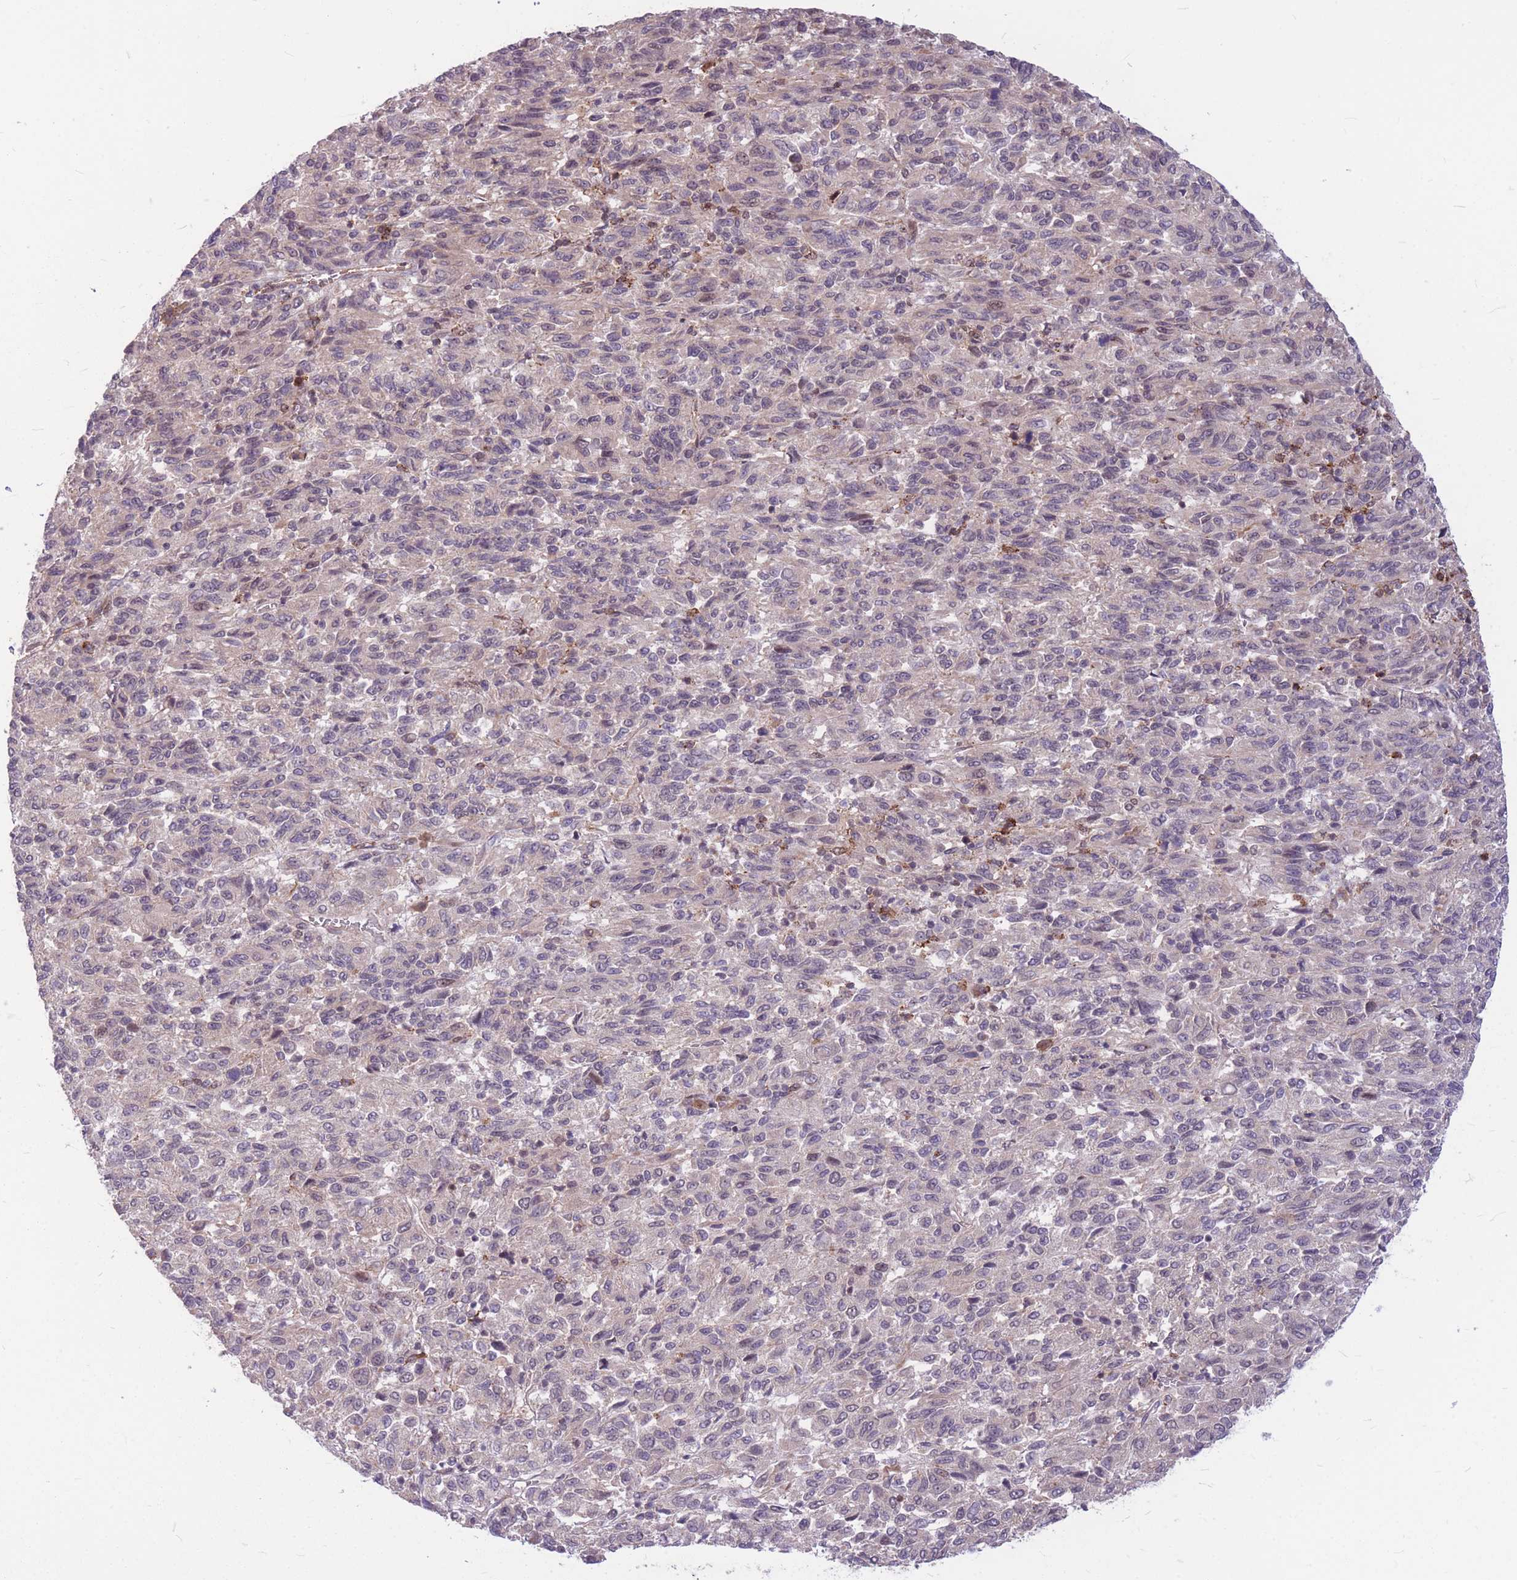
{"staining": {"intensity": "negative", "quantity": "none", "location": "none"}, "tissue": "melanoma", "cell_type": "Tumor cells", "image_type": "cancer", "snomed": [{"axis": "morphology", "description": "Malignant melanoma, Metastatic site"}, {"axis": "topography", "description": "Lung"}], "caption": "Human melanoma stained for a protein using immunohistochemistry shows no positivity in tumor cells.", "gene": "TCF20", "patient": {"sex": "male", "age": 64}}